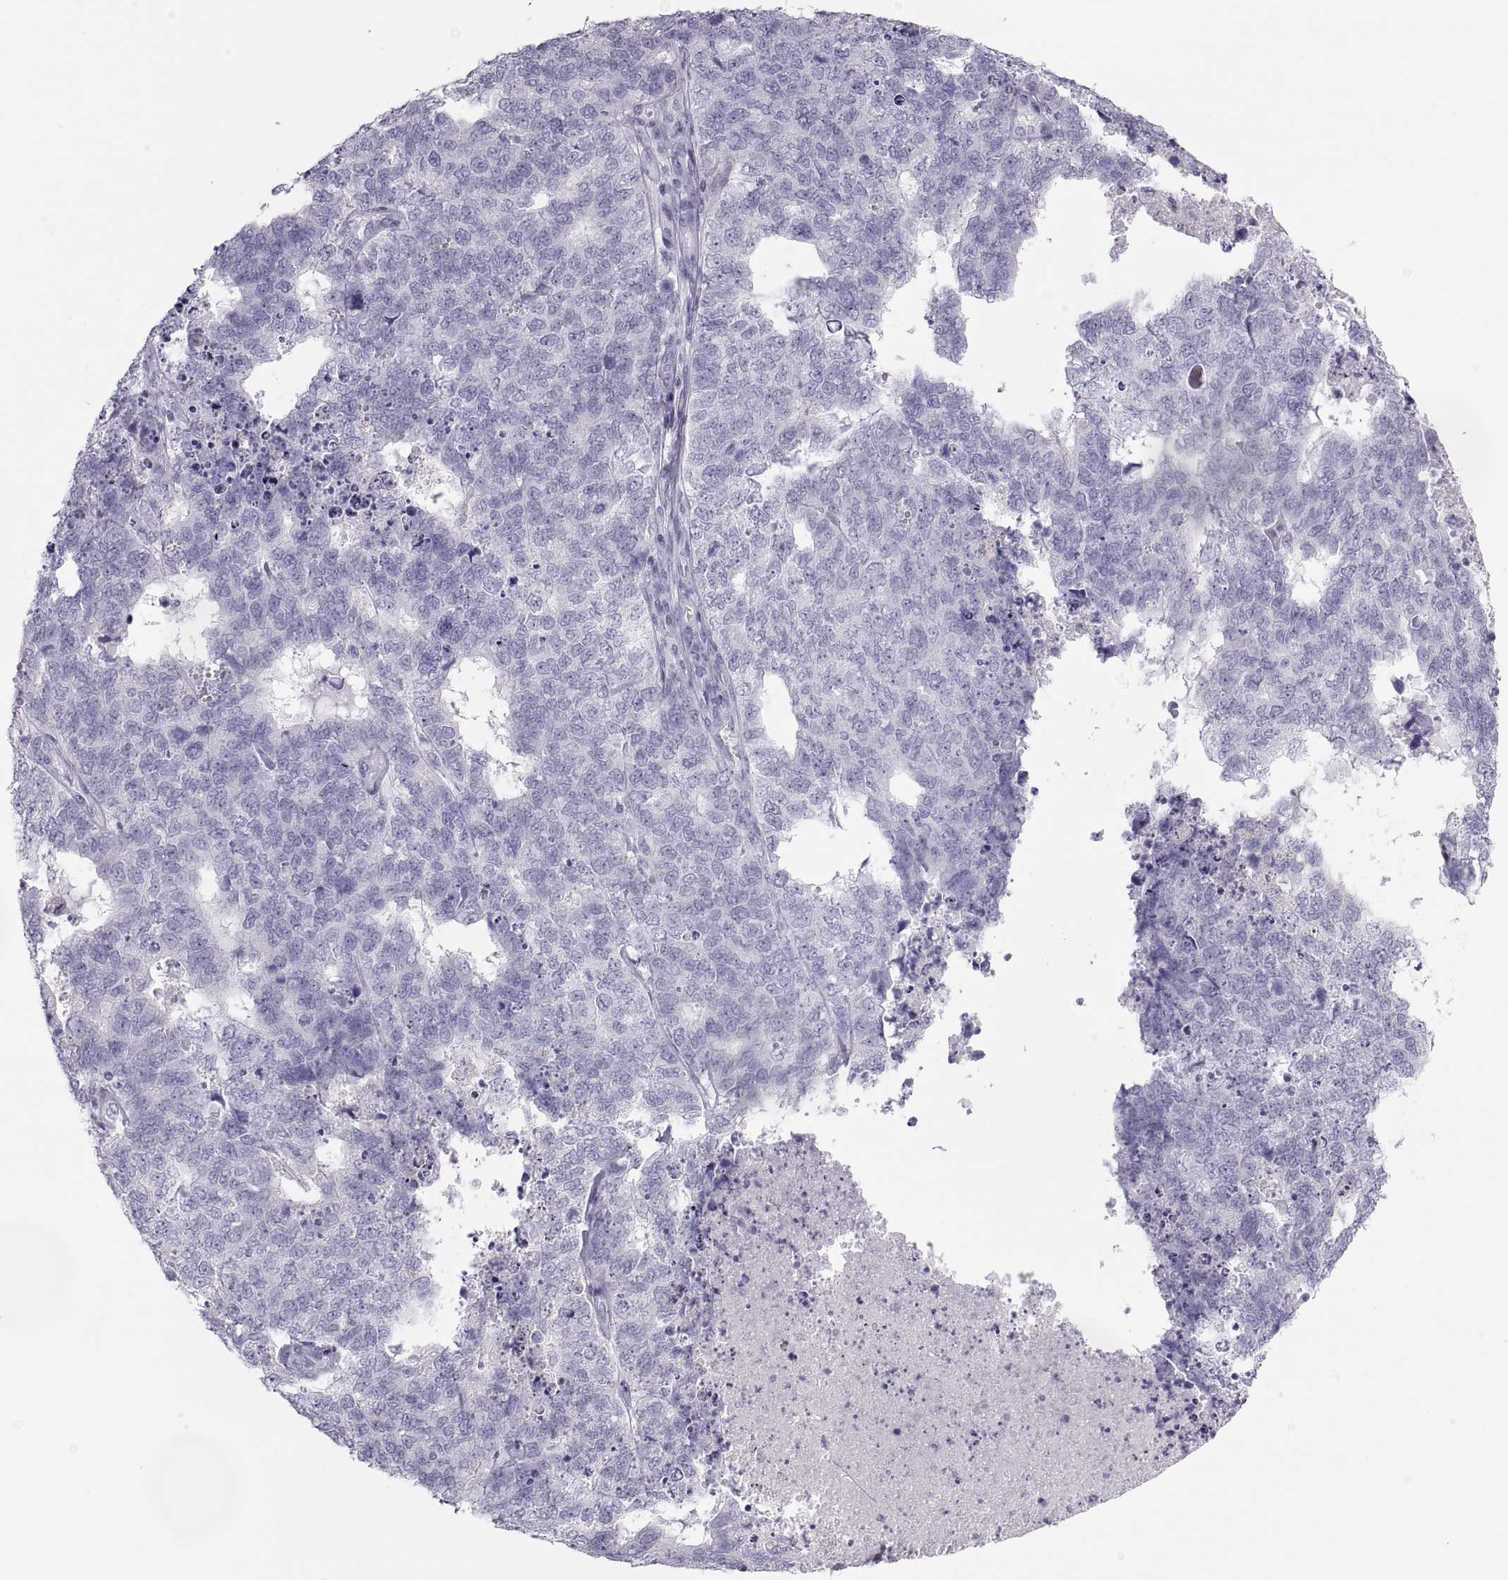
{"staining": {"intensity": "negative", "quantity": "none", "location": "none"}, "tissue": "cervical cancer", "cell_type": "Tumor cells", "image_type": "cancer", "snomed": [{"axis": "morphology", "description": "Squamous cell carcinoma, NOS"}, {"axis": "topography", "description": "Cervix"}], "caption": "Cervical cancer (squamous cell carcinoma) stained for a protein using immunohistochemistry (IHC) shows no expression tumor cells.", "gene": "SEMG1", "patient": {"sex": "female", "age": 63}}